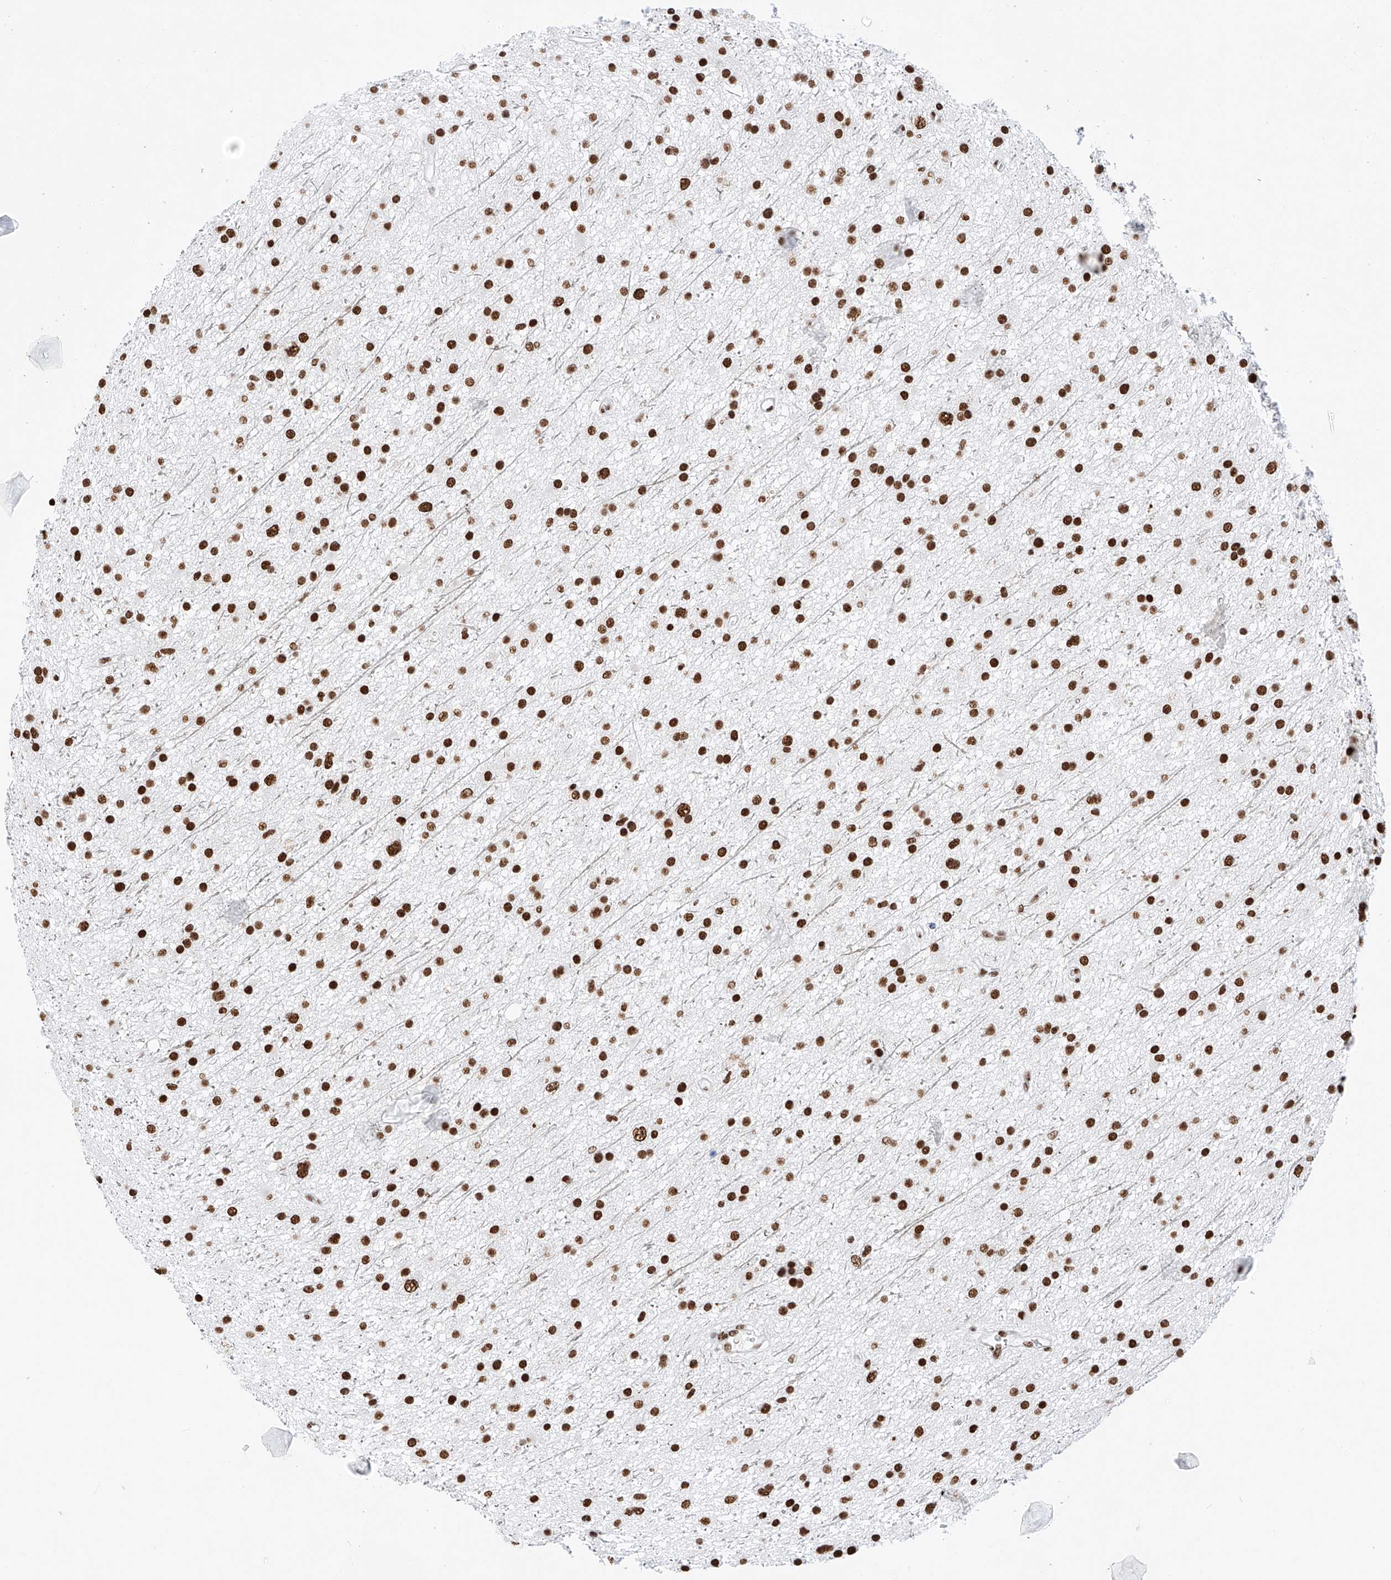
{"staining": {"intensity": "strong", "quantity": ">75%", "location": "nuclear"}, "tissue": "glioma", "cell_type": "Tumor cells", "image_type": "cancer", "snomed": [{"axis": "morphology", "description": "Glioma, malignant, Low grade"}, {"axis": "topography", "description": "Cerebral cortex"}], "caption": "A high amount of strong nuclear positivity is identified in approximately >75% of tumor cells in malignant low-grade glioma tissue. (Brightfield microscopy of DAB IHC at high magnification).", "gene": "SRSF6", "patient": {"sex": "female", "age": 39}}